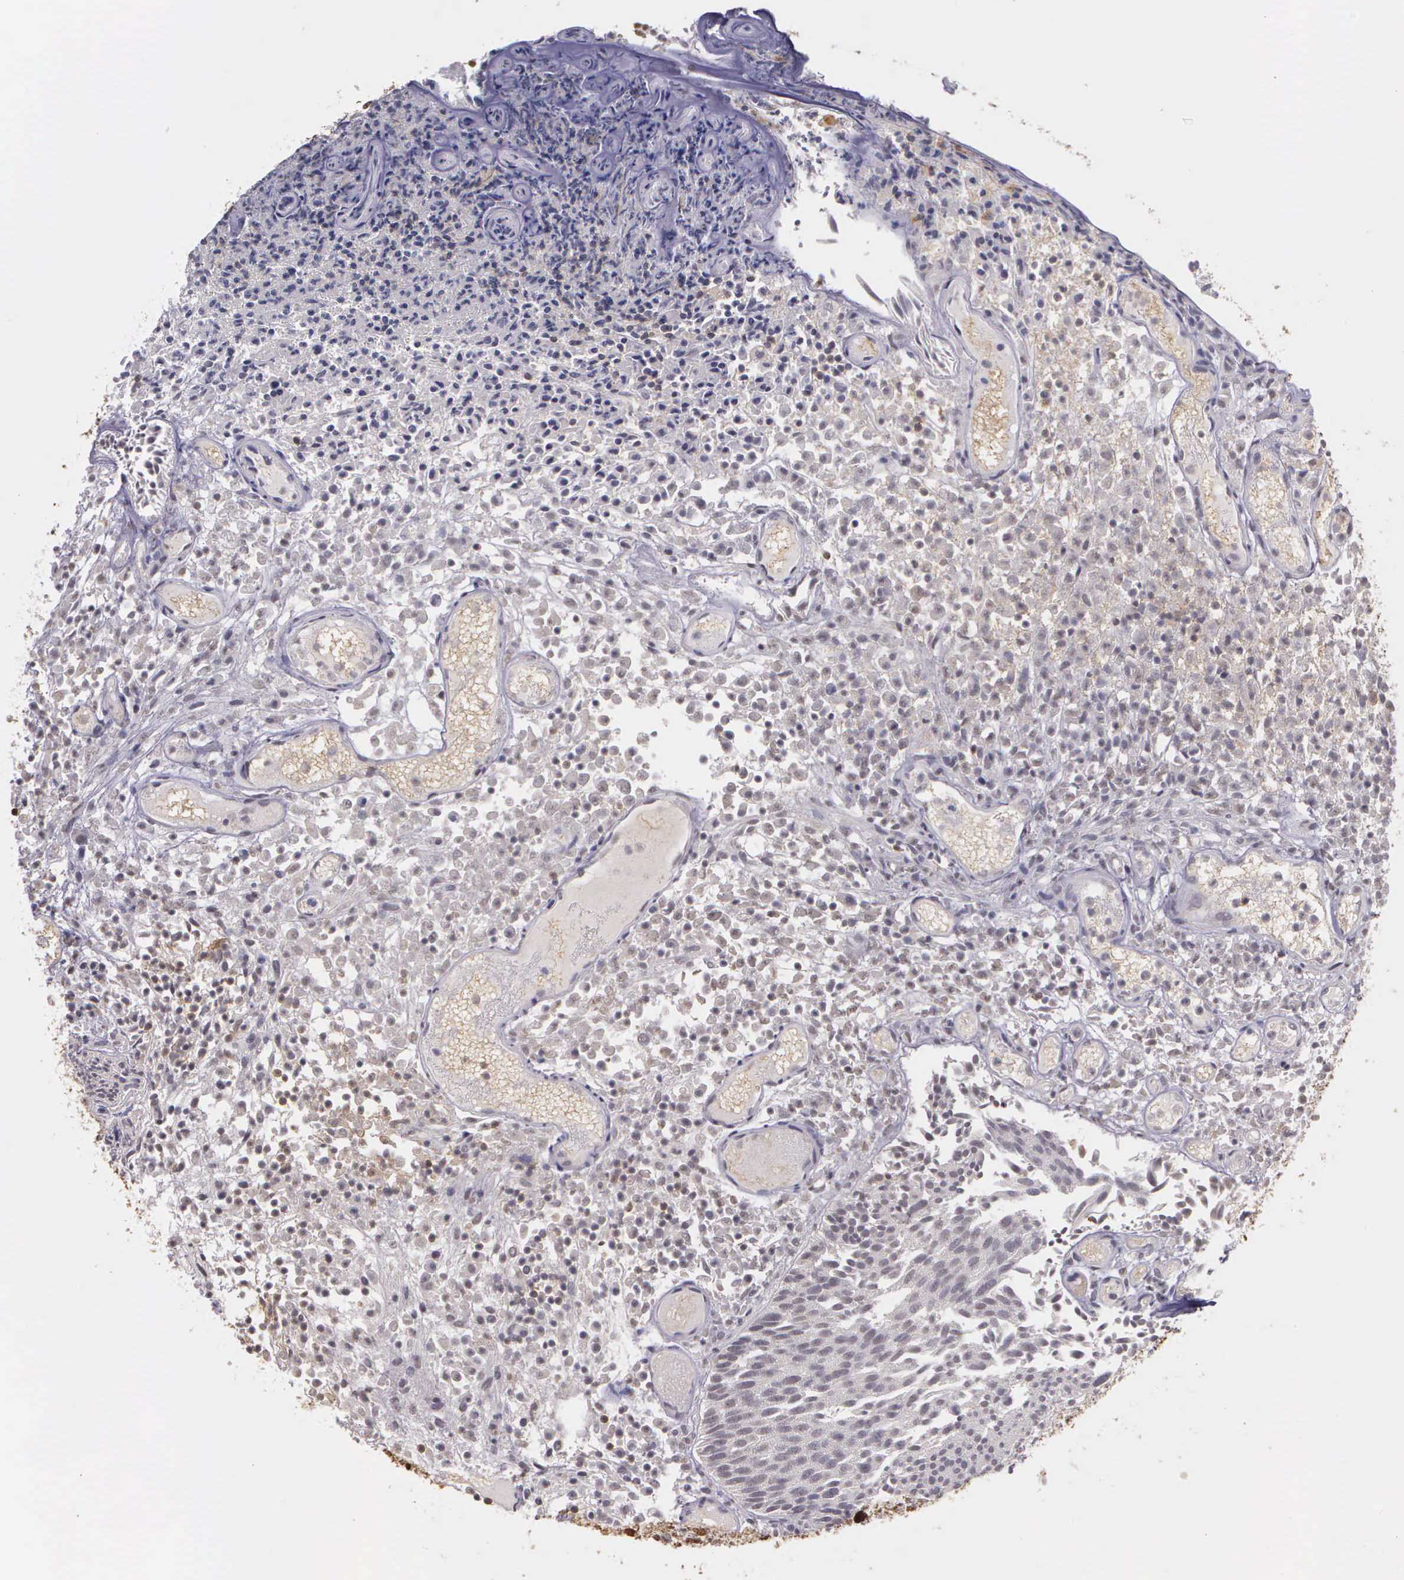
{"staining": {"intensity": "weak", "quantity": "25%-75%", "location": "nuclear"}, "tissue": "urothelial cancer", "cell_type": "Tumor cells", "image_type": "cancer", "snomed": [{"axis": "morphology", "description": "Urothelial carcinoma, Low grade"}, {"axis": "topography", "description": "Urinary bladder"}], "caption": "Brown immunohistochemical staining in urothelial cancer exhibits weak nuclear staining in about 25%-75% of tumor cells. The staining is performed using DAB (3,3'-diaminobenzidine) brown chromogen to label protein expression. The nuclei are counter-stained blue using hematoxylin.", "gene": "ARMCX5", "patient": {"sex": "male", "age": 85}}